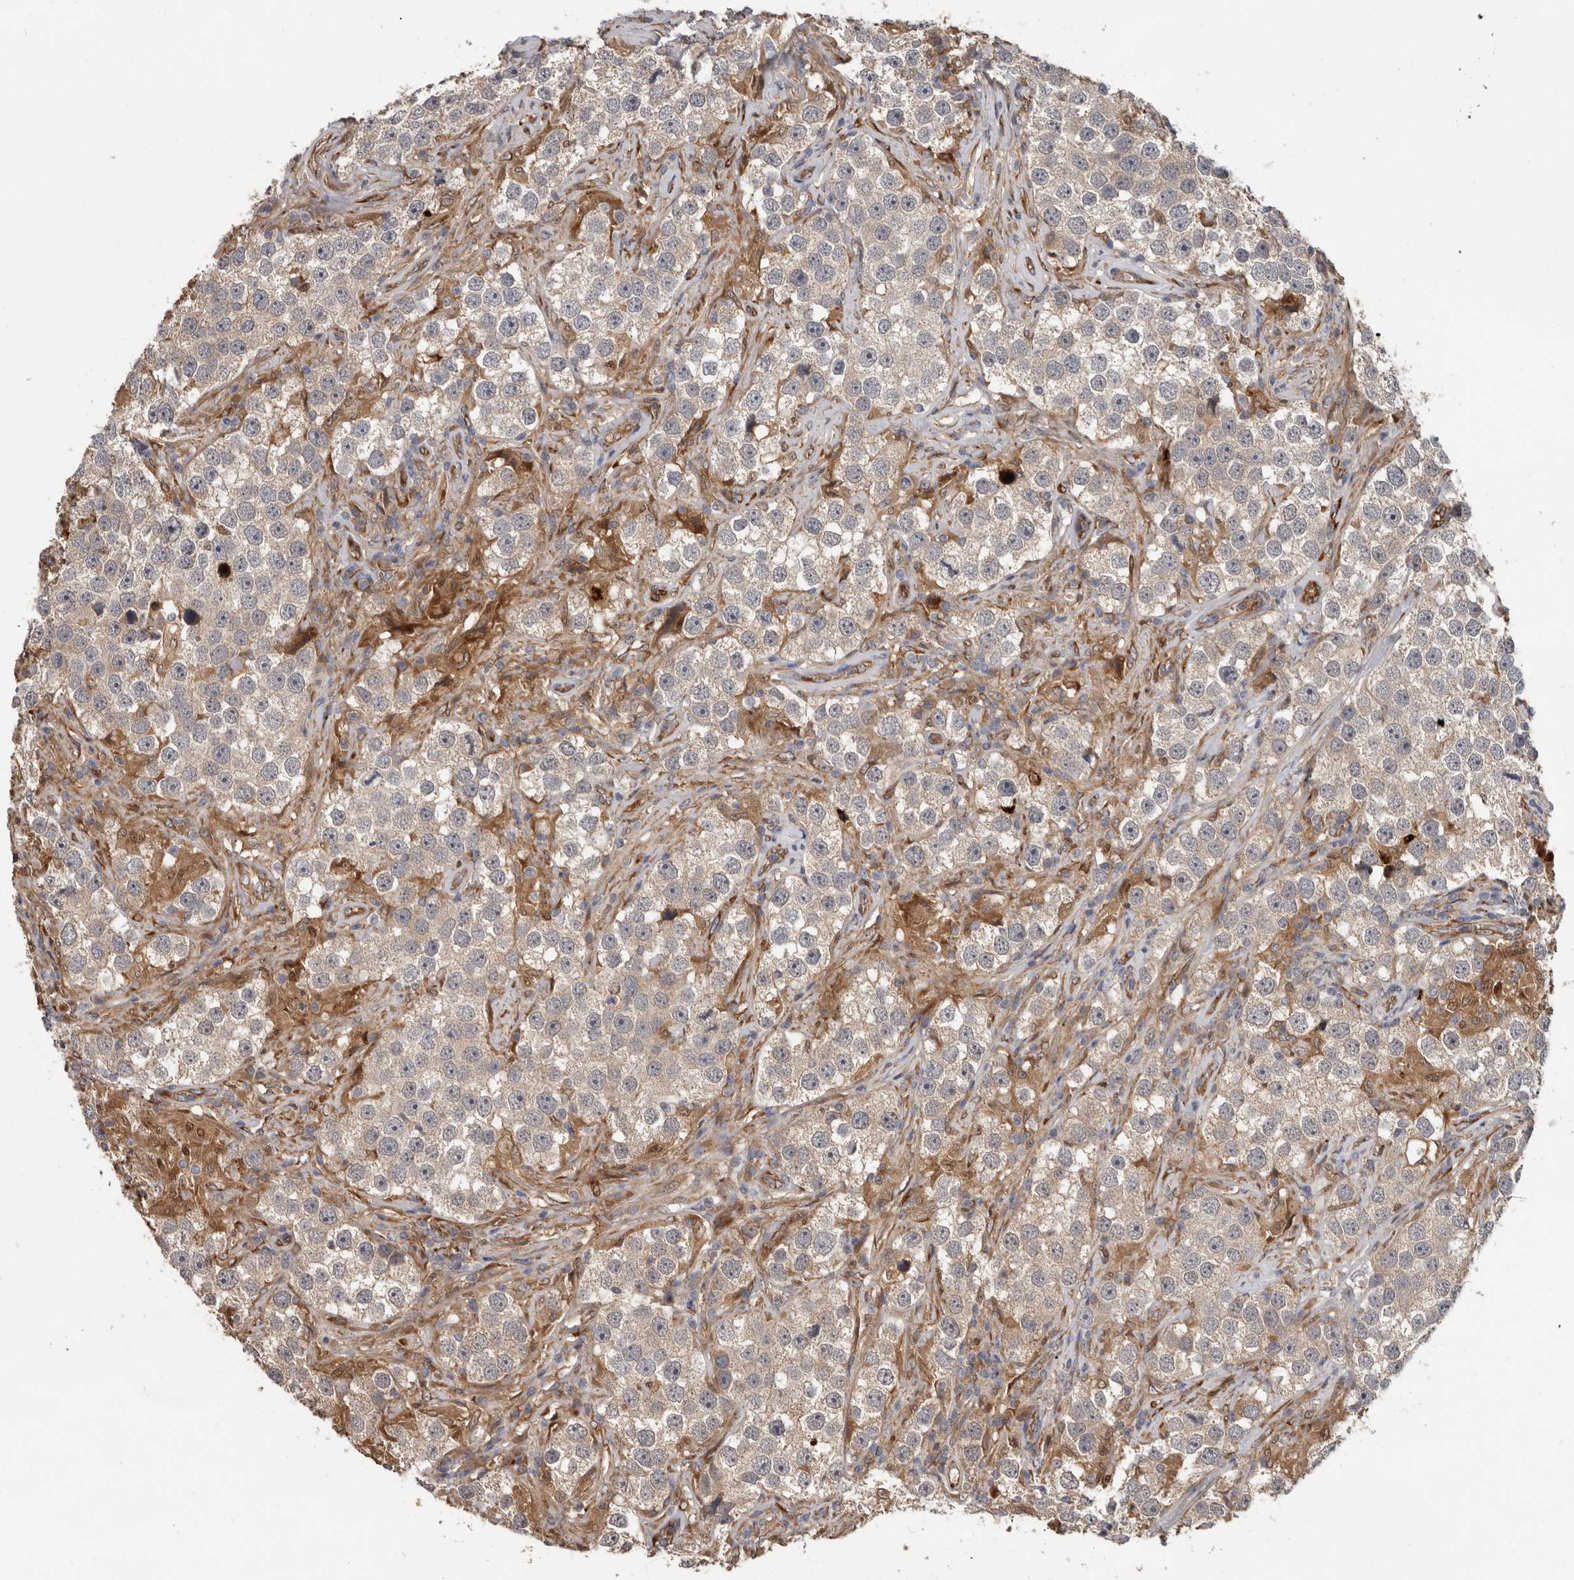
{"staining": {"intensity": "negative", "quantity": "none", "location": "none"}, "tissue": "testis cancer", "cell_type": "Tumor cells", "image_type": "cancer", "snomed": [{"axis": "morphology", "description": "Seminoma, NOS"}, {"axis": "topography", "description": "Testis"}], "caption": "A photomicrograph of testis cancer (seminoma) stained for a protein shows no brown staining in tumor cells. (DAB (3,3'-diaminobenzidine) immunohistochemistry with hematoxylin counter stain).", "gene": "MTF1", "patient": {"sex": "male", "age": 49}}